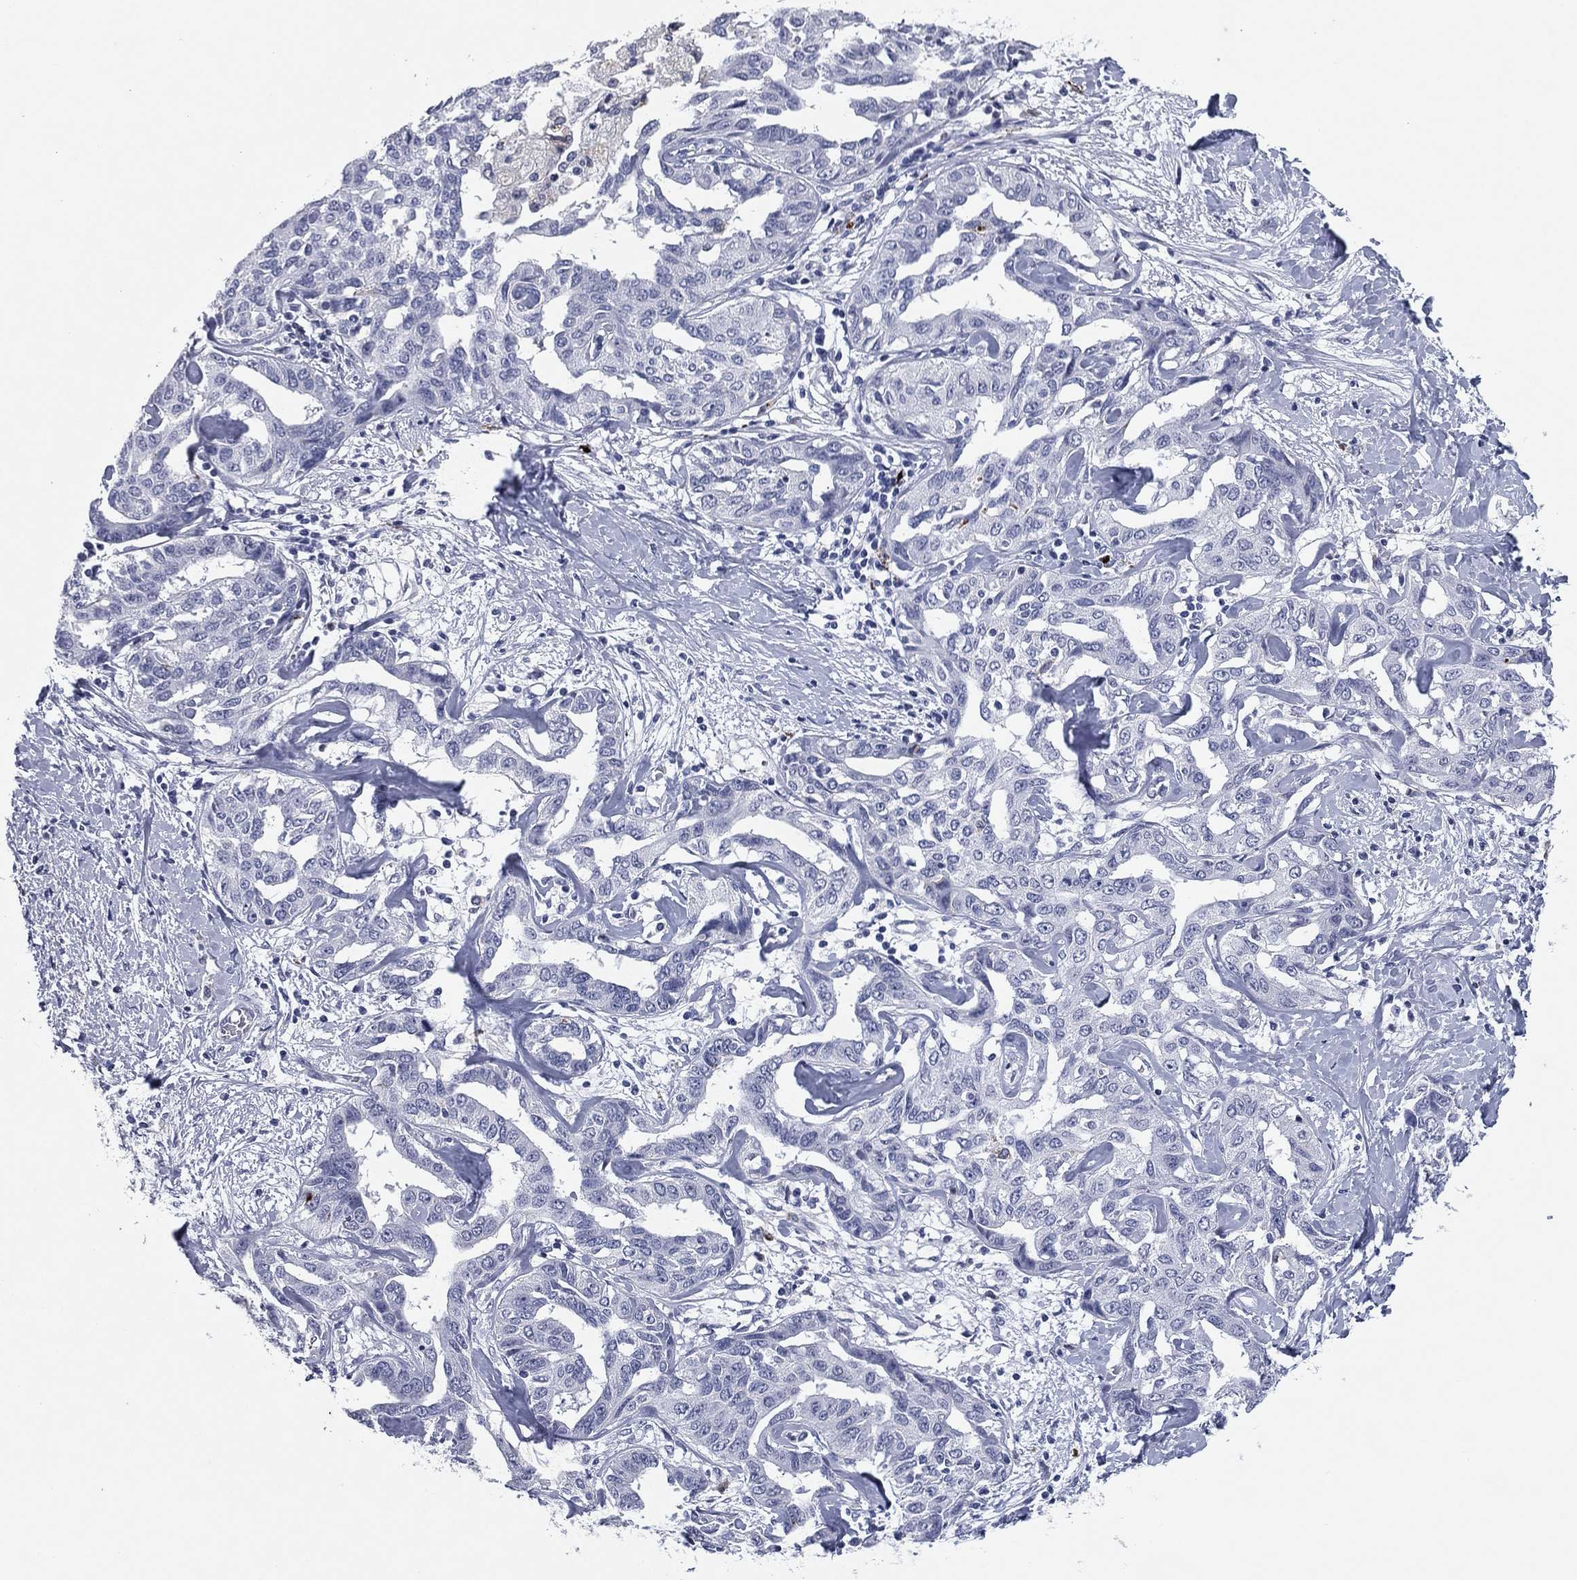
{"staining": {"intensity": "negative", "quantity": "none", "location": "none"}, "tissue": "liver cancer", "cell_type": "Tumor cells", "image_type": "cancer", "snomed": [{"axis": "morphology", "description": "Cholangiocarcinoma"}, {"axis": "topography", "description": "Liver"}], "caption": "An immunohistochemistry (IHC) image of cholangiocarcinoma (liver) is shown. There is no staining in tumor cells of cholangiocarcinoma (liver). The staining is performed using DAB (3,3'-diaminobenzidine) brown chromogen with nuclei counter-stained in using hematoxylin.", "gene": "HLA-DOA", "patient": {"sex": "male", "age": 59}}